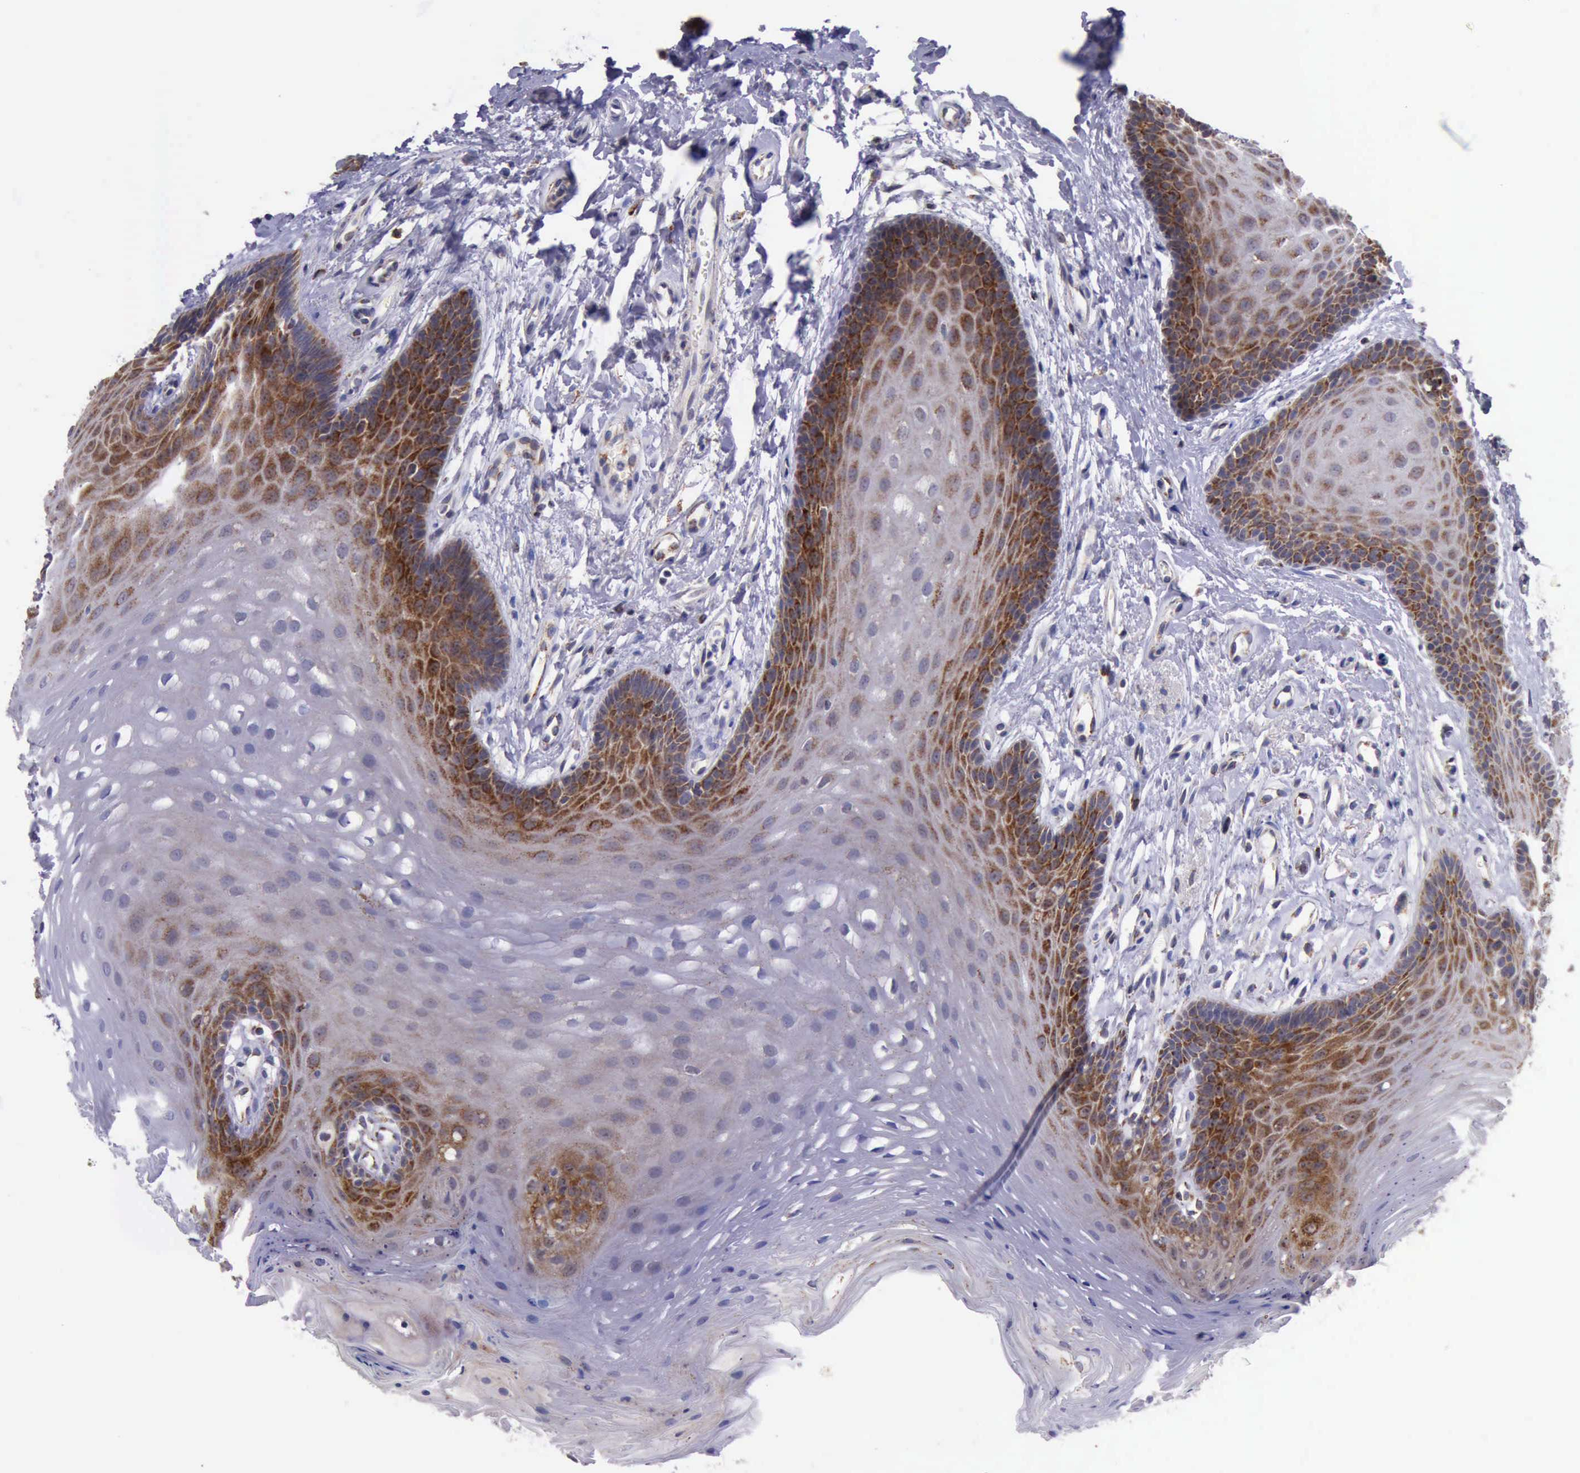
{"staining": {"intensity": "strong", "quantity": "25%-75%", "location": "cytoplasmic/membranous"}, "tissue": "oral mucosa", "cell_type": "Squamous epithelial cells", "image_type": "normal", "snomed": [{"axis": "morphology", "description": "Normal tissue, NOS"}, {"axis": "topography", "description": "Oral tissue"}], "caption": "A high amount of strong cytoplasmic/membranous staining is identified in about 25%-75% of squamous epithelial cells in normal oral mucosa.", "gene": "TXN2", "patient": {"sex": "male", "age": 62}}